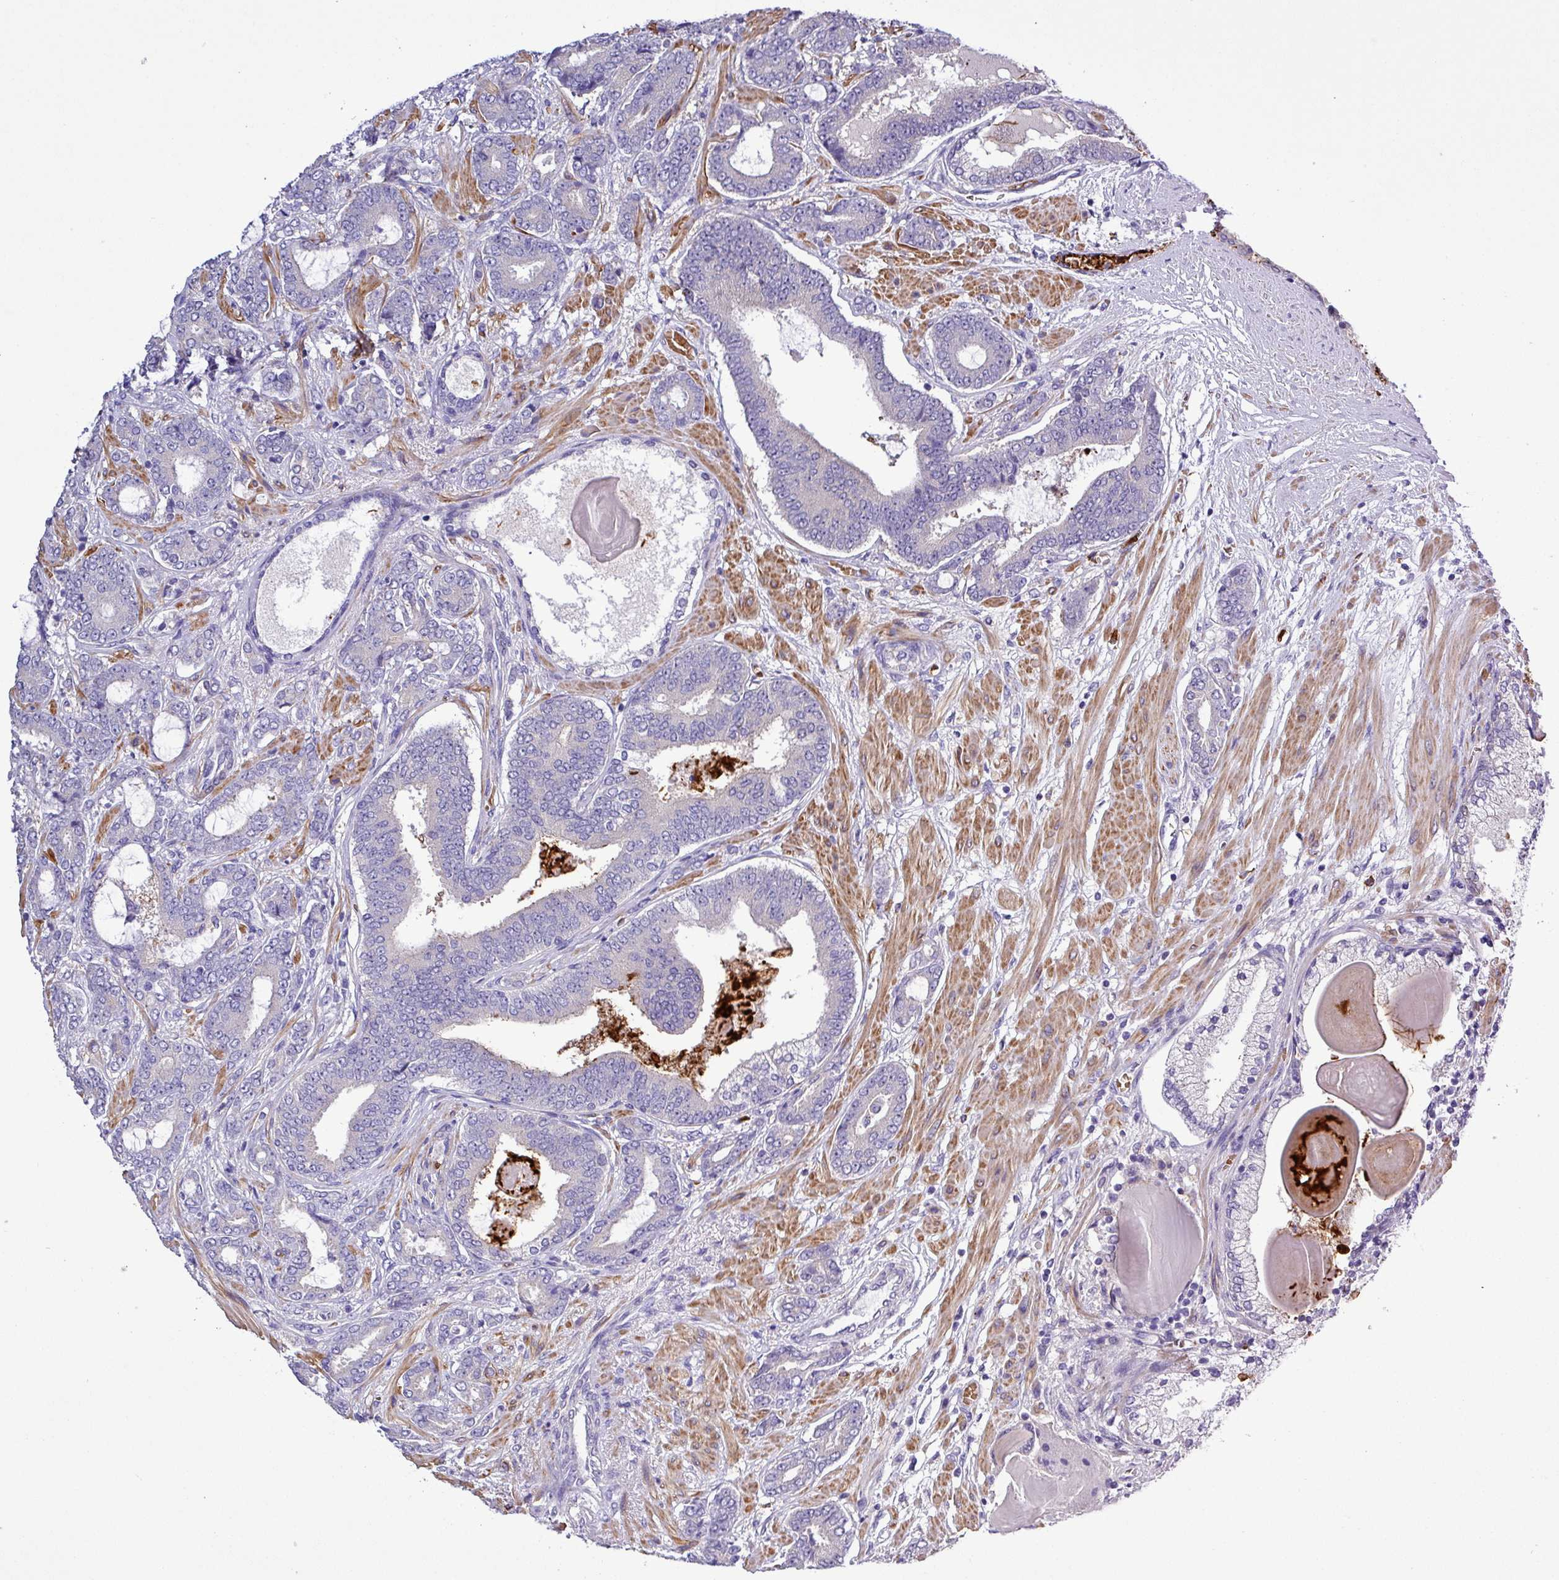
{"staining": {"intensity": "negative", "quantity": "none", "location": "none"}, "tissue": "prostate cancer", "cell_type": "Tumor cells", "image_type": "cancer", "snomed": [{"axis": "morphology", "description": "Adenocarcinoma, Low grade"}, {"axis": "topography", "description": "Prostate and seminal vesicle, NOS"}], "caption": "IHC image of prostate low-grade adenocarcinoma stained for a protein (brown), which demonstrates no staining in tumor cells.", "gene": "MGAT4B", "patient": {"sex": "male", "age": 61}}